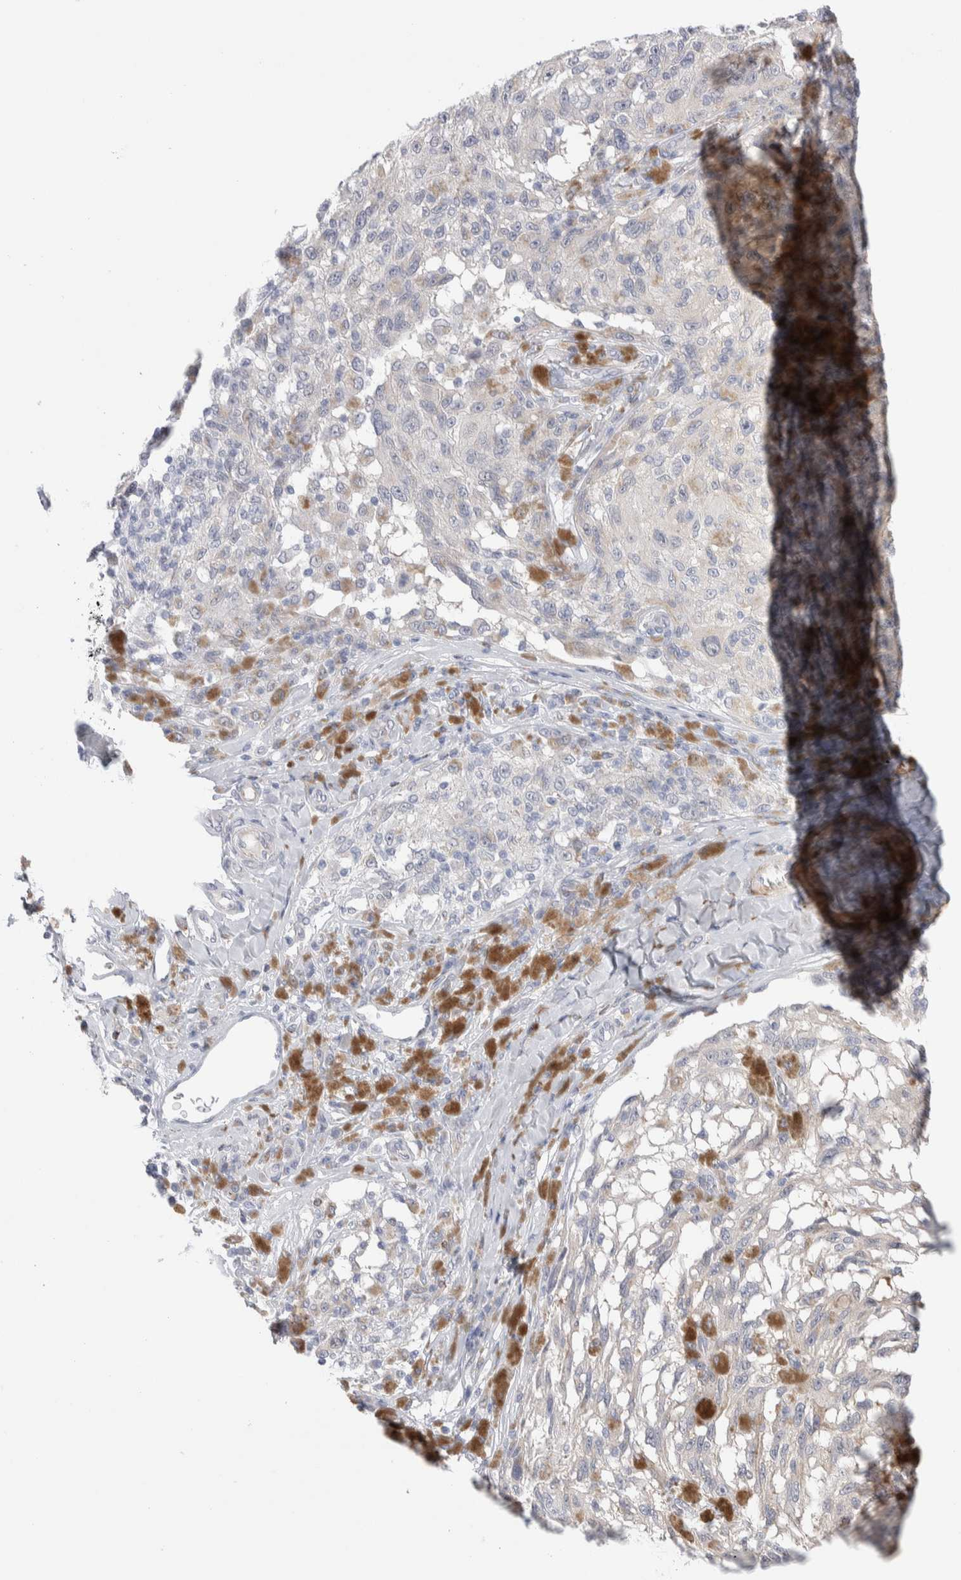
{"staining": {"intensity": "negative", "quantity": "none", "location": "none"}, "tissue": "melanoma", "cell_type": "Tumor cells", "image_type": "cancer", "snomed": [{"axis": "morphology", "description": "Malignant melanoma, NOS"}, {"axis": "topography", "description": "Skin"}], "caption": "Image shows no significant protein staining in tumor cells of melanoma.", "gene": "C1orf112", "patient": {"sex": "female", "age": 73}}